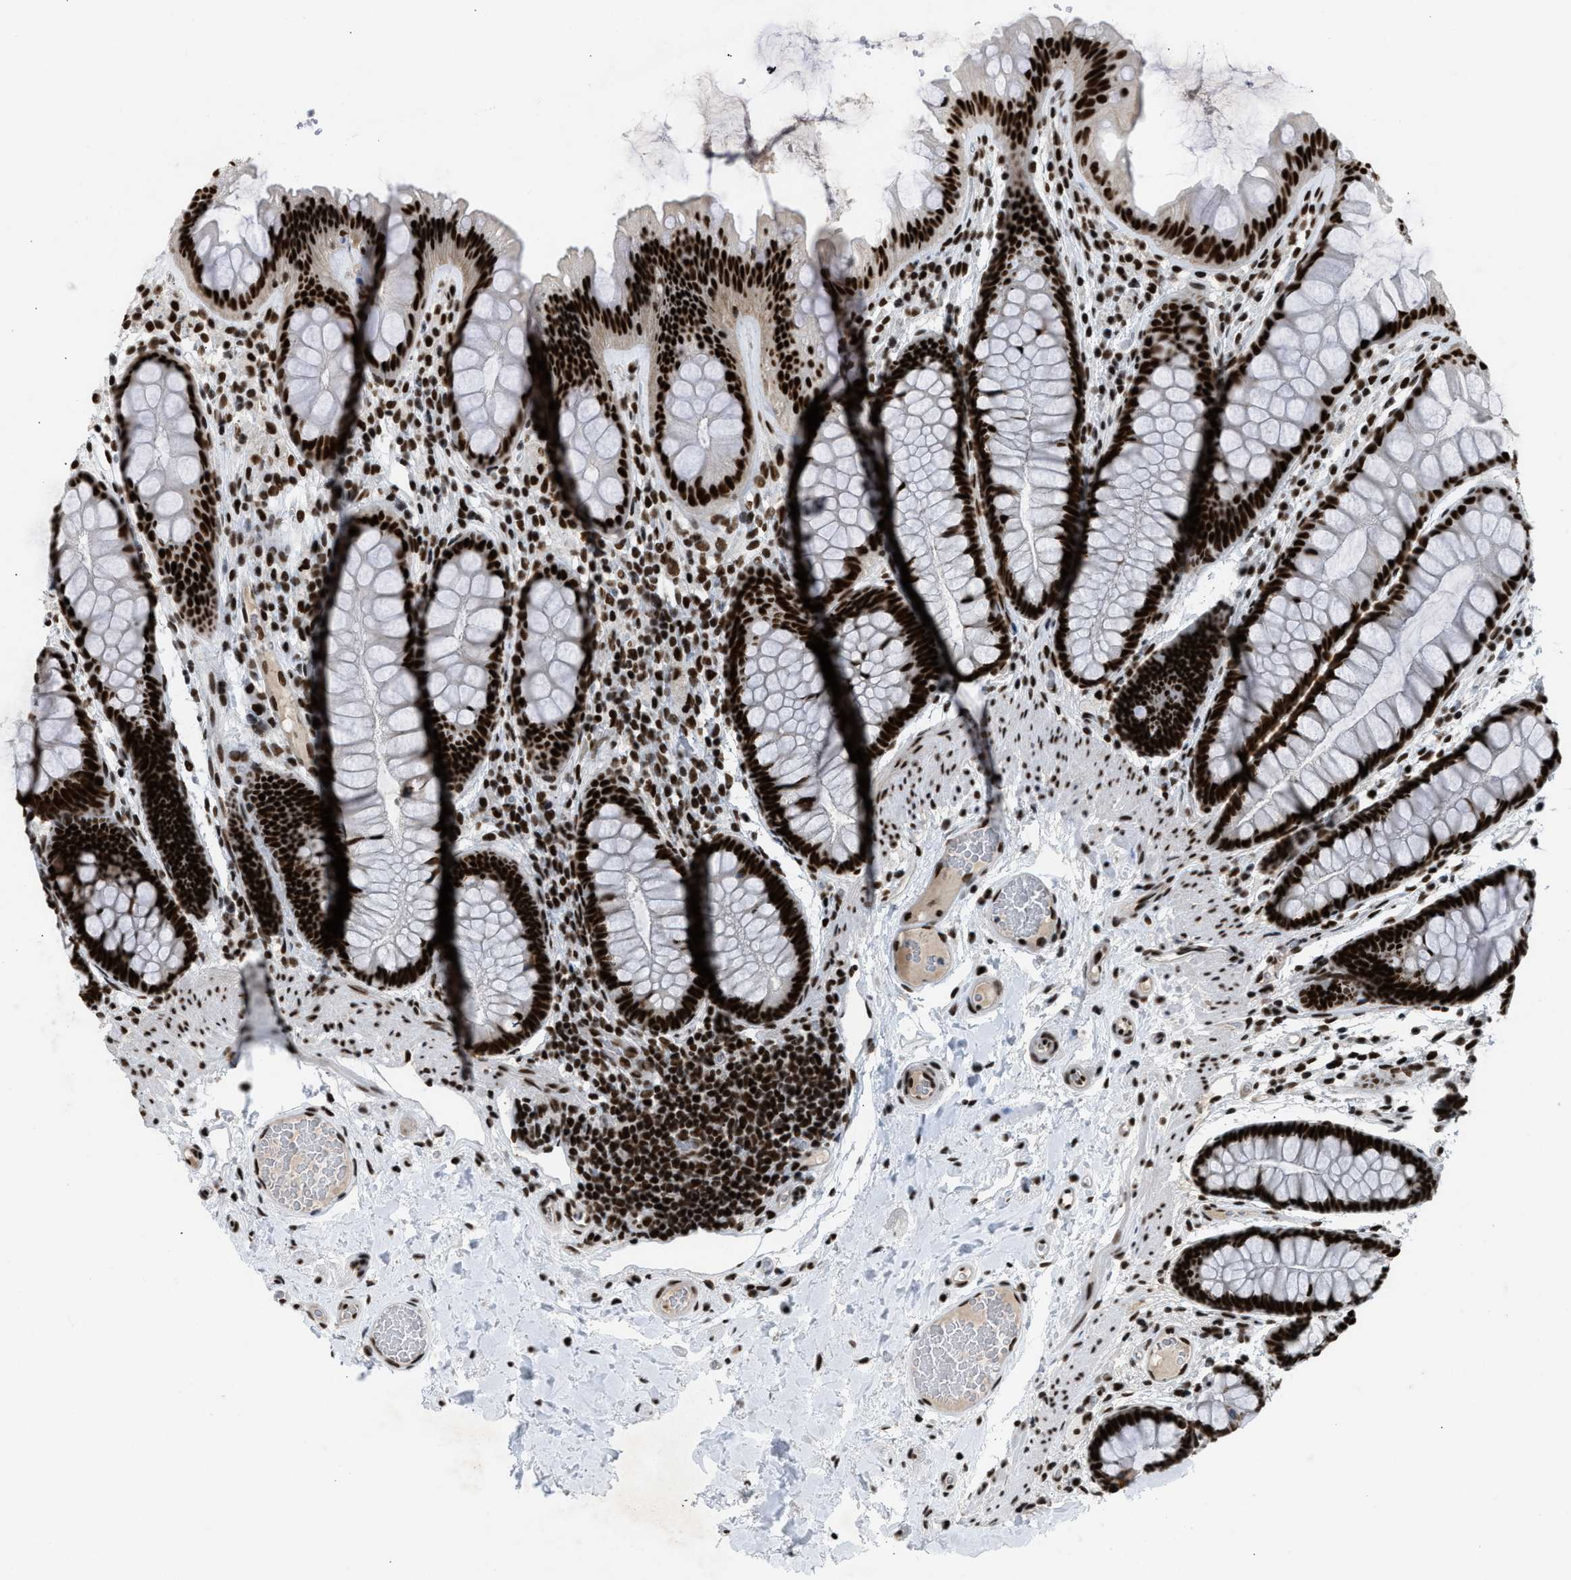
{"staining": {"intensity": "strong", "quantity": ">75%", "location": "nuclear"}, "tissue": "colon", "cell_type": "Endothelial cells", "image_type": "normal", "snomed": [{"axis": "morphology", "description": "Normal tissue, NOS"}, {"axis": "topography", "description": "Colon"}], "caption": "A brown stain shows strong nuclear positivity of a protein in endothelial cells of unremarkable colon.", "gene": "SCAF4", "patient": {"sex": "female", "age": 56}}